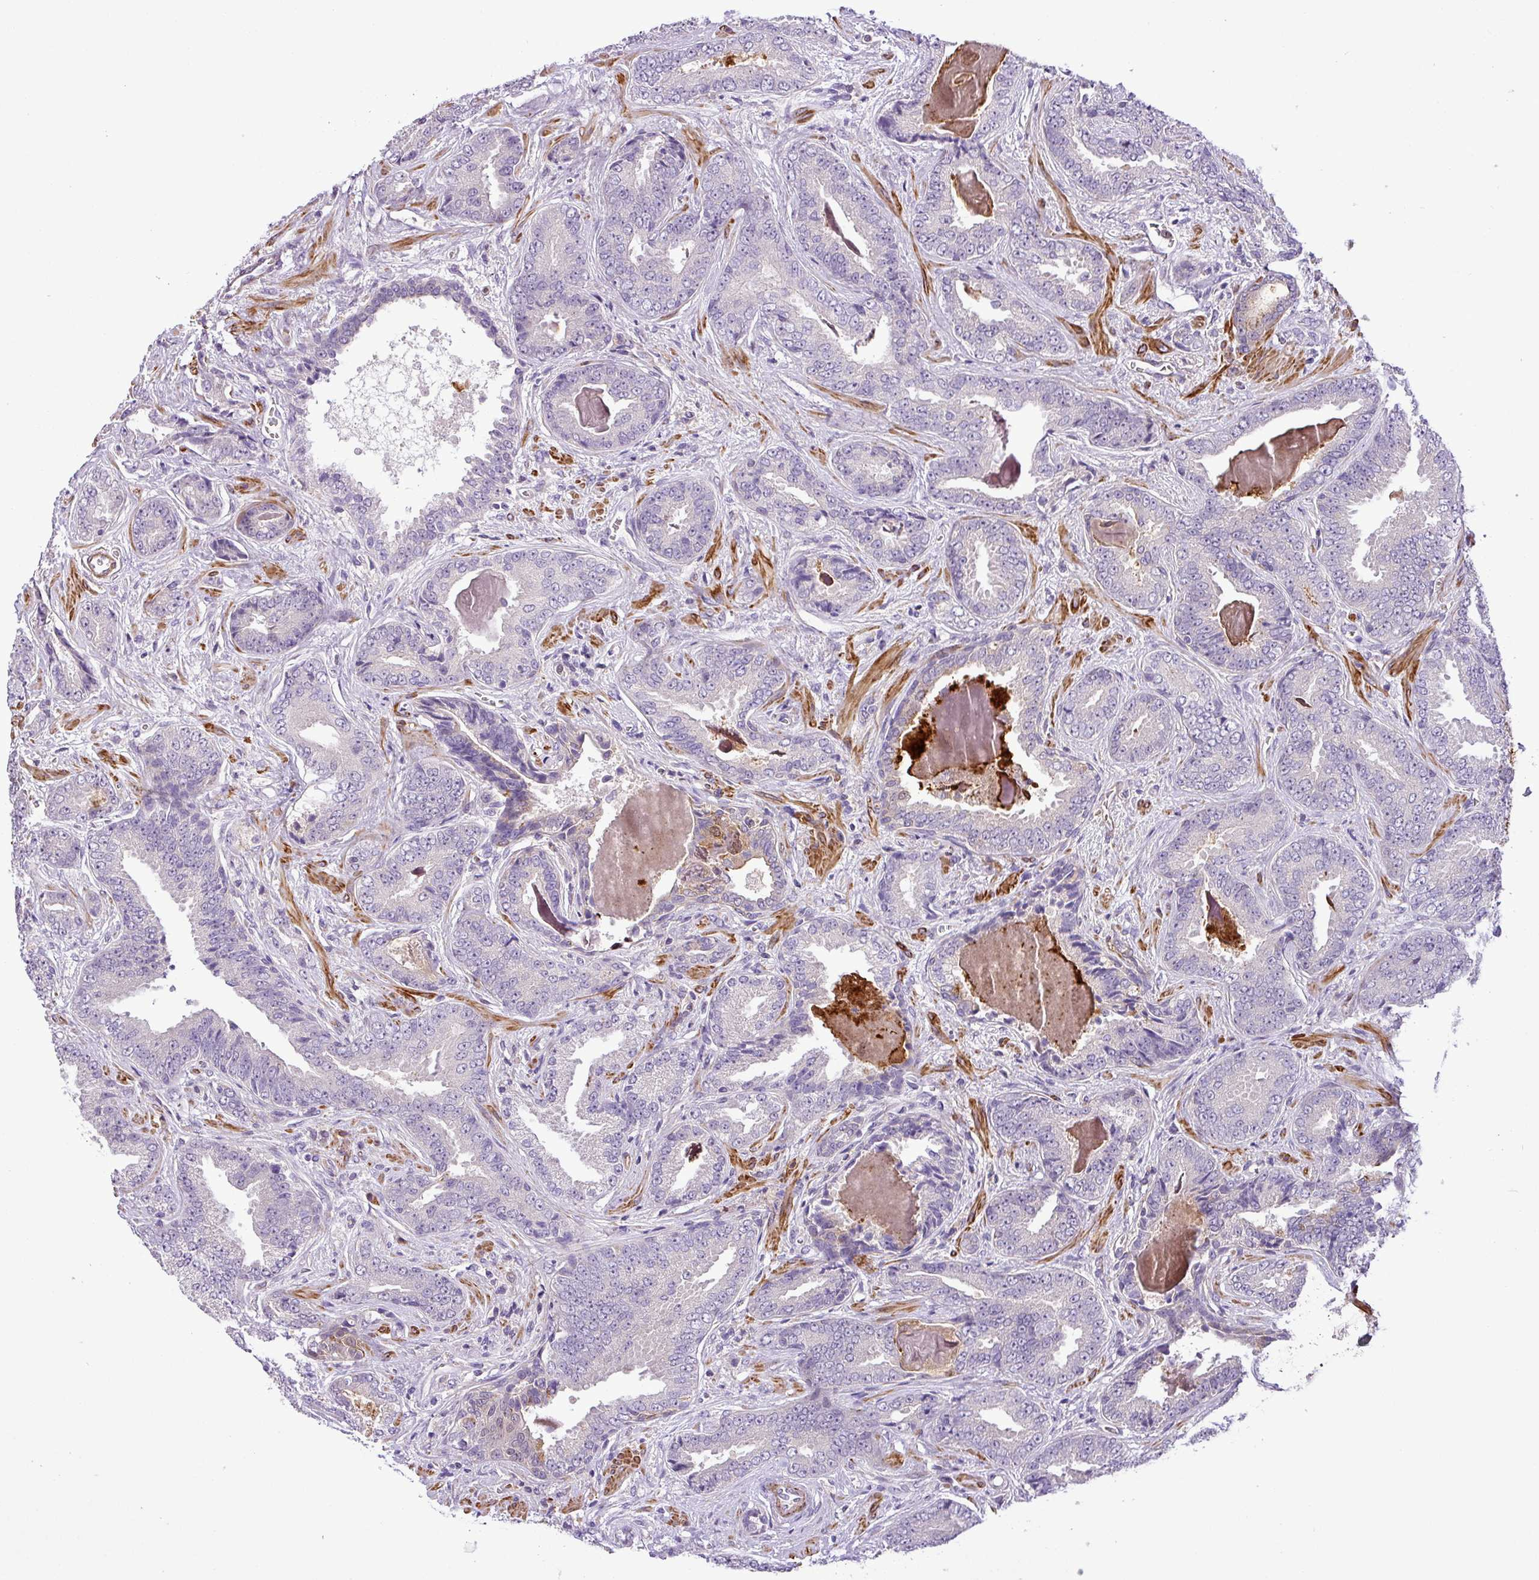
{"staining": {"intensity": "negative", "quantity": "none", "location": "none"}, "tissue": "prostate cancer", "cell_type": "Tumor cells", "image_type": "cancer", "snomed": [{"axis": "morphology", "description": "Adenocarcinoma, Low grade"}, {"axis": "topography", "description": "Prostate"}], "caption": "Low-grade adenocarcinoma (prostate) was stained to show a protein in brown. There is no significant staining in tumor cells.", "gene": "NBEAL2", "patient": {"sex": "male", "age": 62}}